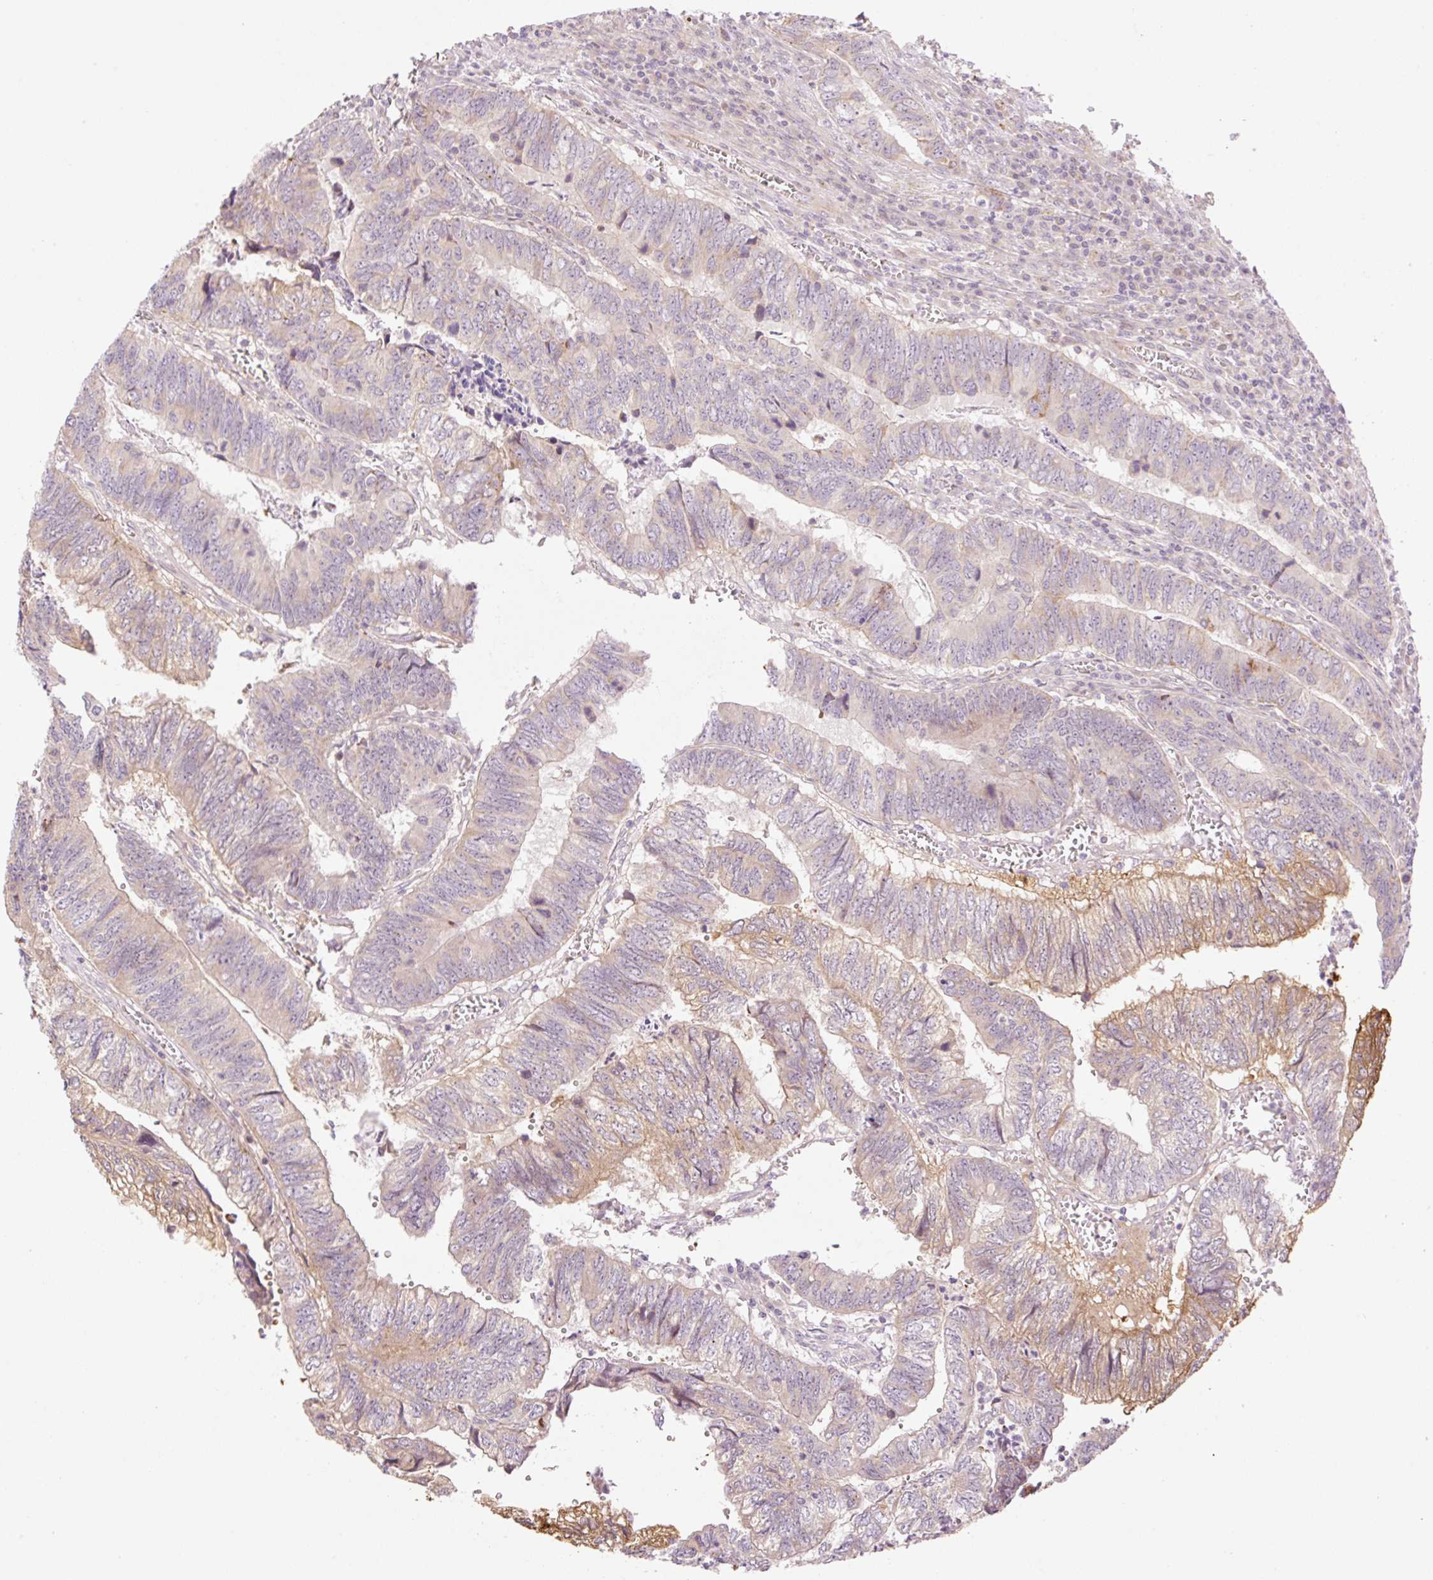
{"staining": {"intensity": "weak", "quantity": "<25%", "location": "cytoplasmic/membranous"}, "tissue": "colorectal cancer", "cell_type": "Tumor cells", "image_type": "cancer", "snomed": [{"axis": "morphology", "description": "Adenocarcinoma, NOS"}, {"axis": "topography", "description": "Colon"}], "caption": "An immunohistochemistry (IHC) micrograph of colorectal adenocarcinoma is shown. There is no staining in tumor cells of colorectal adenocarcinoma.", "gene": "ZNF394", "patient": {"sex": "male", "age": 86}}